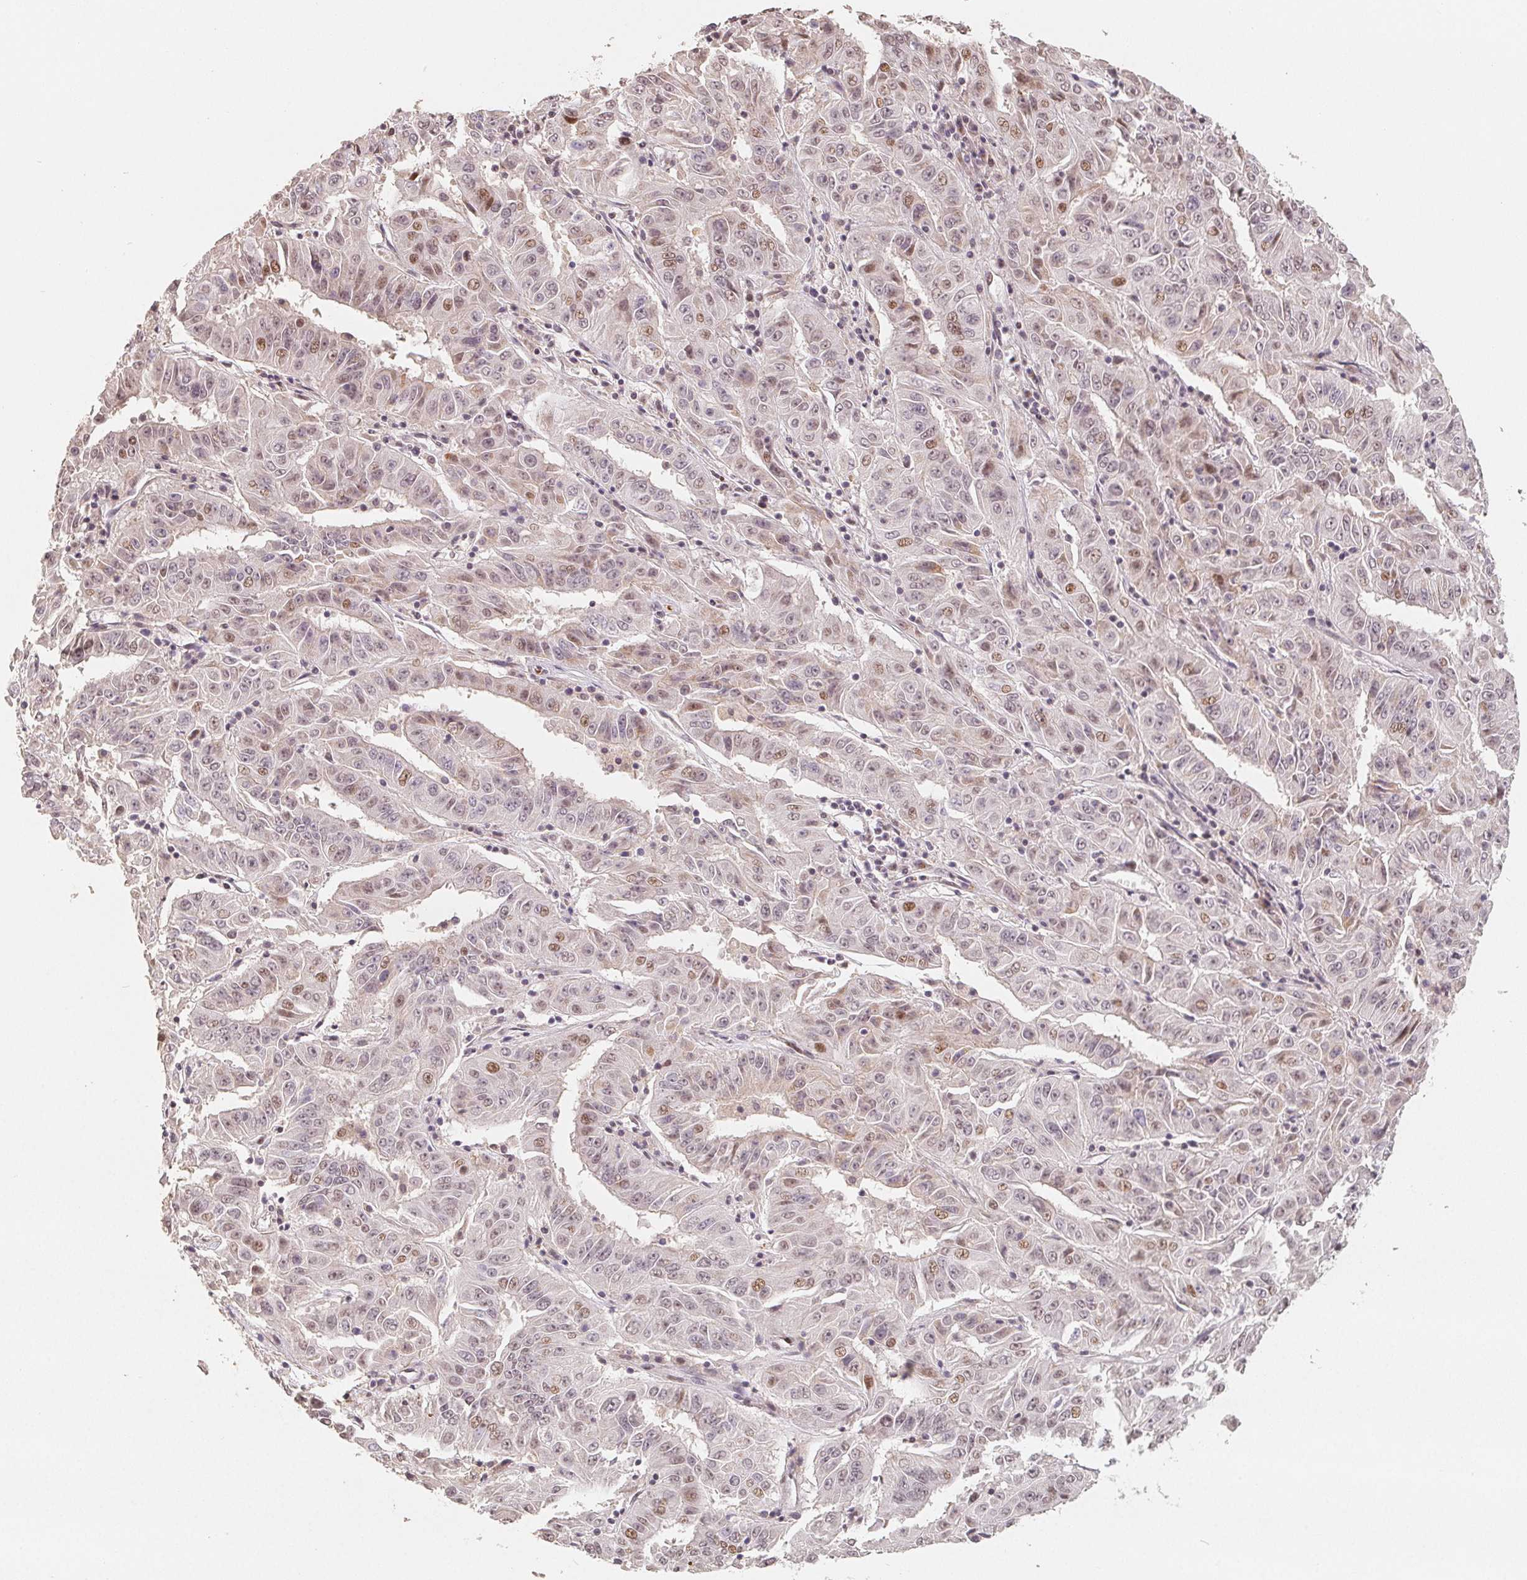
{"staining": {"intensity": "weak", "quantity": "<25%", "location": "nuclear"}, "tissue": "pancreatic cancer", "cell_type": "Tumor cells", "image_type": "cancer", "snomed": [{"axis": "morphology", "description": "Adenocarcinoma, NOS"}, {"axis": "topography", "description": "Pancreas"}], "caption": "An immunohistochemistry (IHC) micrograph of pancreatic cancer is shown. There is no staining in tumor cells of pancreatic cancer.", "gene": "CCDC138", "patient": {"sex": "male", "age": 63}}